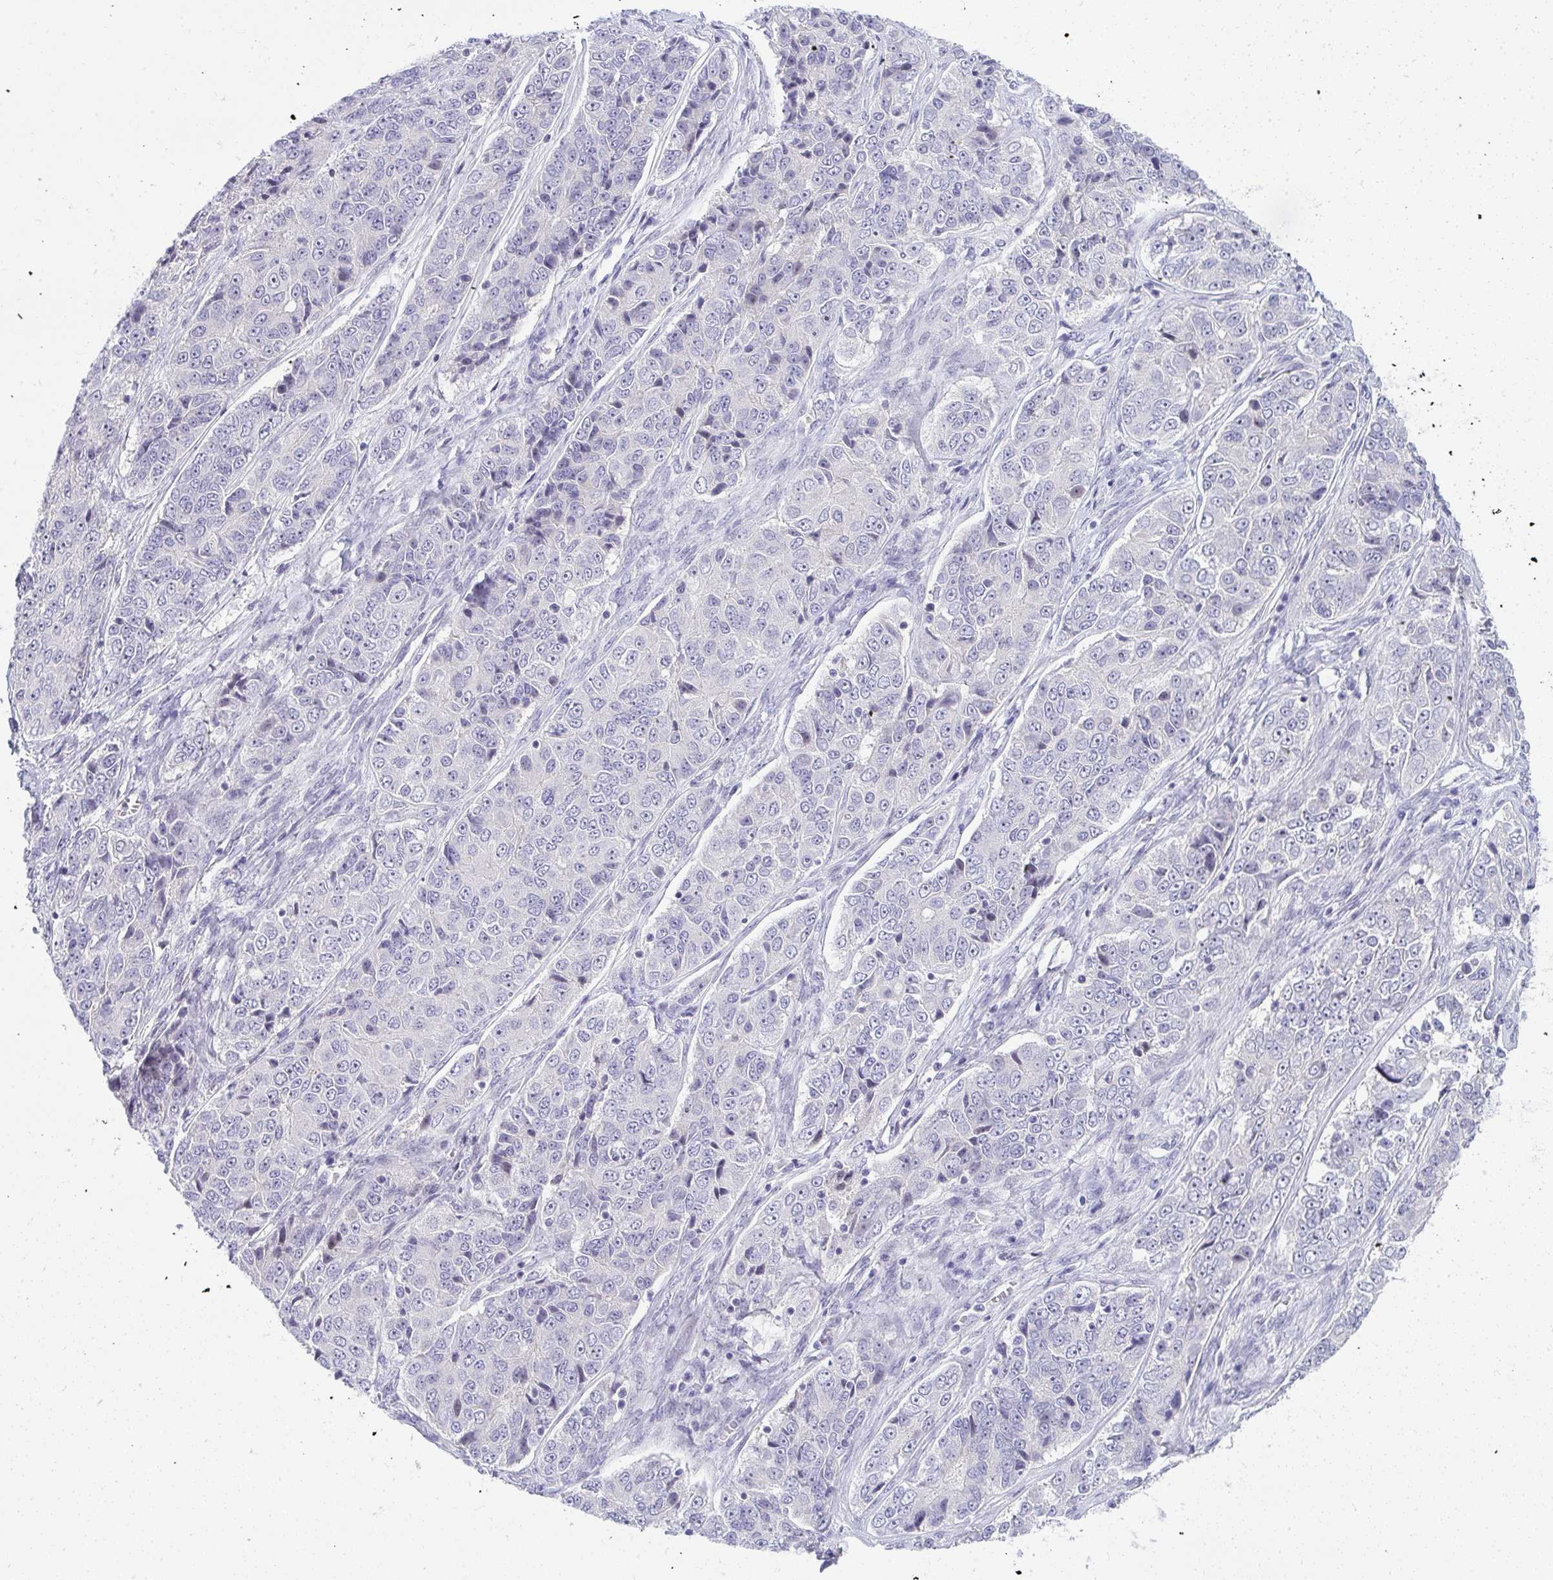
{"staining": {"intensity": "negative", "quantity": "none", "location": "none"}, "tissue": "ovarian cancer", "cell_type": "Tumor cells", "image_type": "cancer", "snomed": [{"axis": "morphology", "description": "Carcinoma, endometroid"}, {"axis": "topography", "description": "Ovary"}], "caption": "There is no significant positivity in tumor cells of ovarian cancer.", "gene": "EID3", "patient": {"sex": "female", "age": 51}}